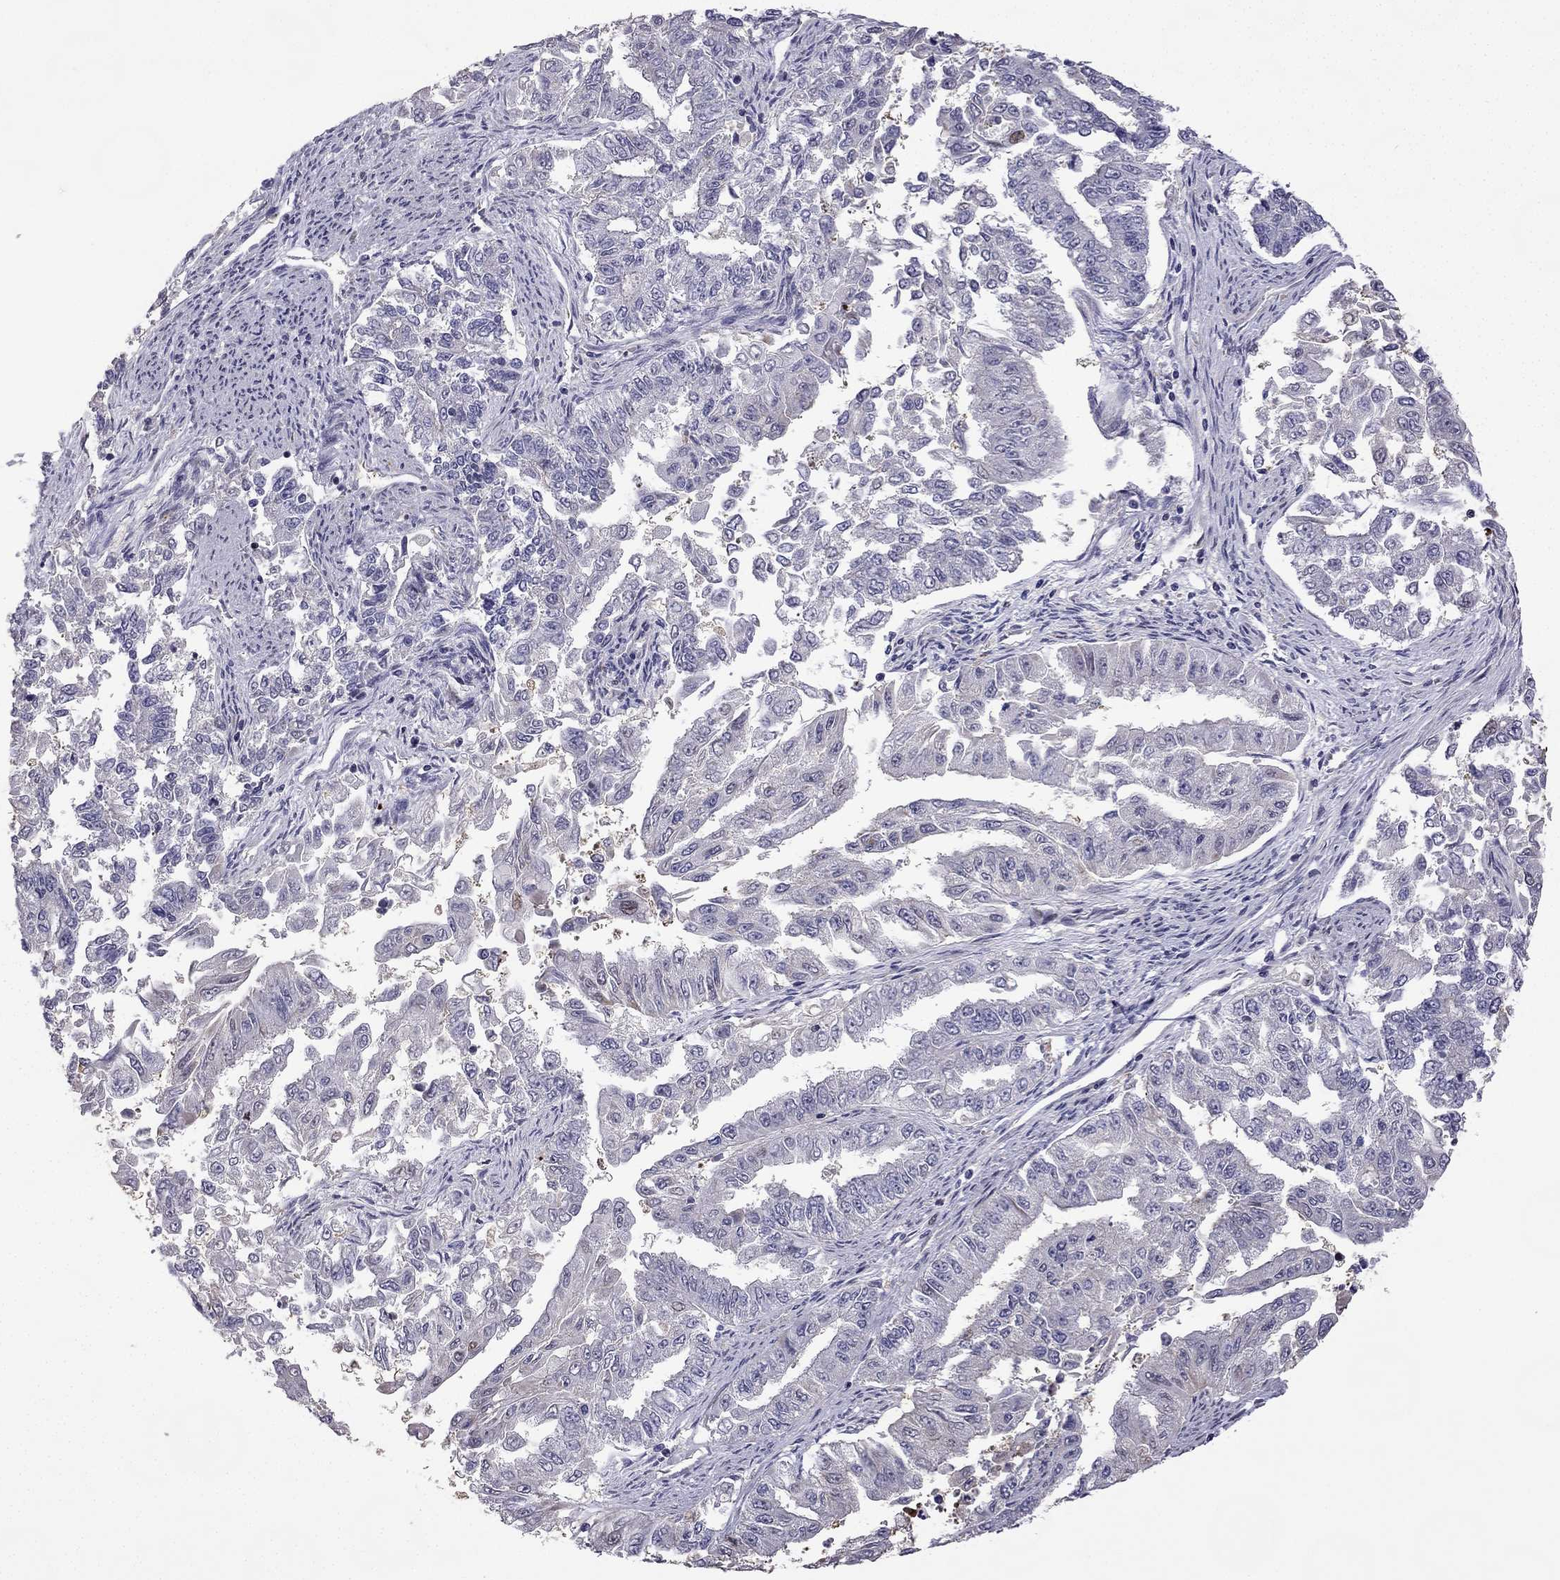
{"staining": {"intensity": "negative", "quantity": "none", "location": "none"}, "tissue": "endometrial cancer", "cell_type": "Tumor cells", "image_type": "cancer", "snomed": [{"axis": "morphology", "description": "Adenocarcinoma, NOS"}, {"axis": "topography", "description": "Uterus"}], "caption": "Immunohistochemistry (IHC) image of neoplastic tissue: human endometrial cancer stained with DAB displays no significant protein expression in tumor cells.", "gene": "CFAP70", "patient": {"sex": "female", "age": 59}}